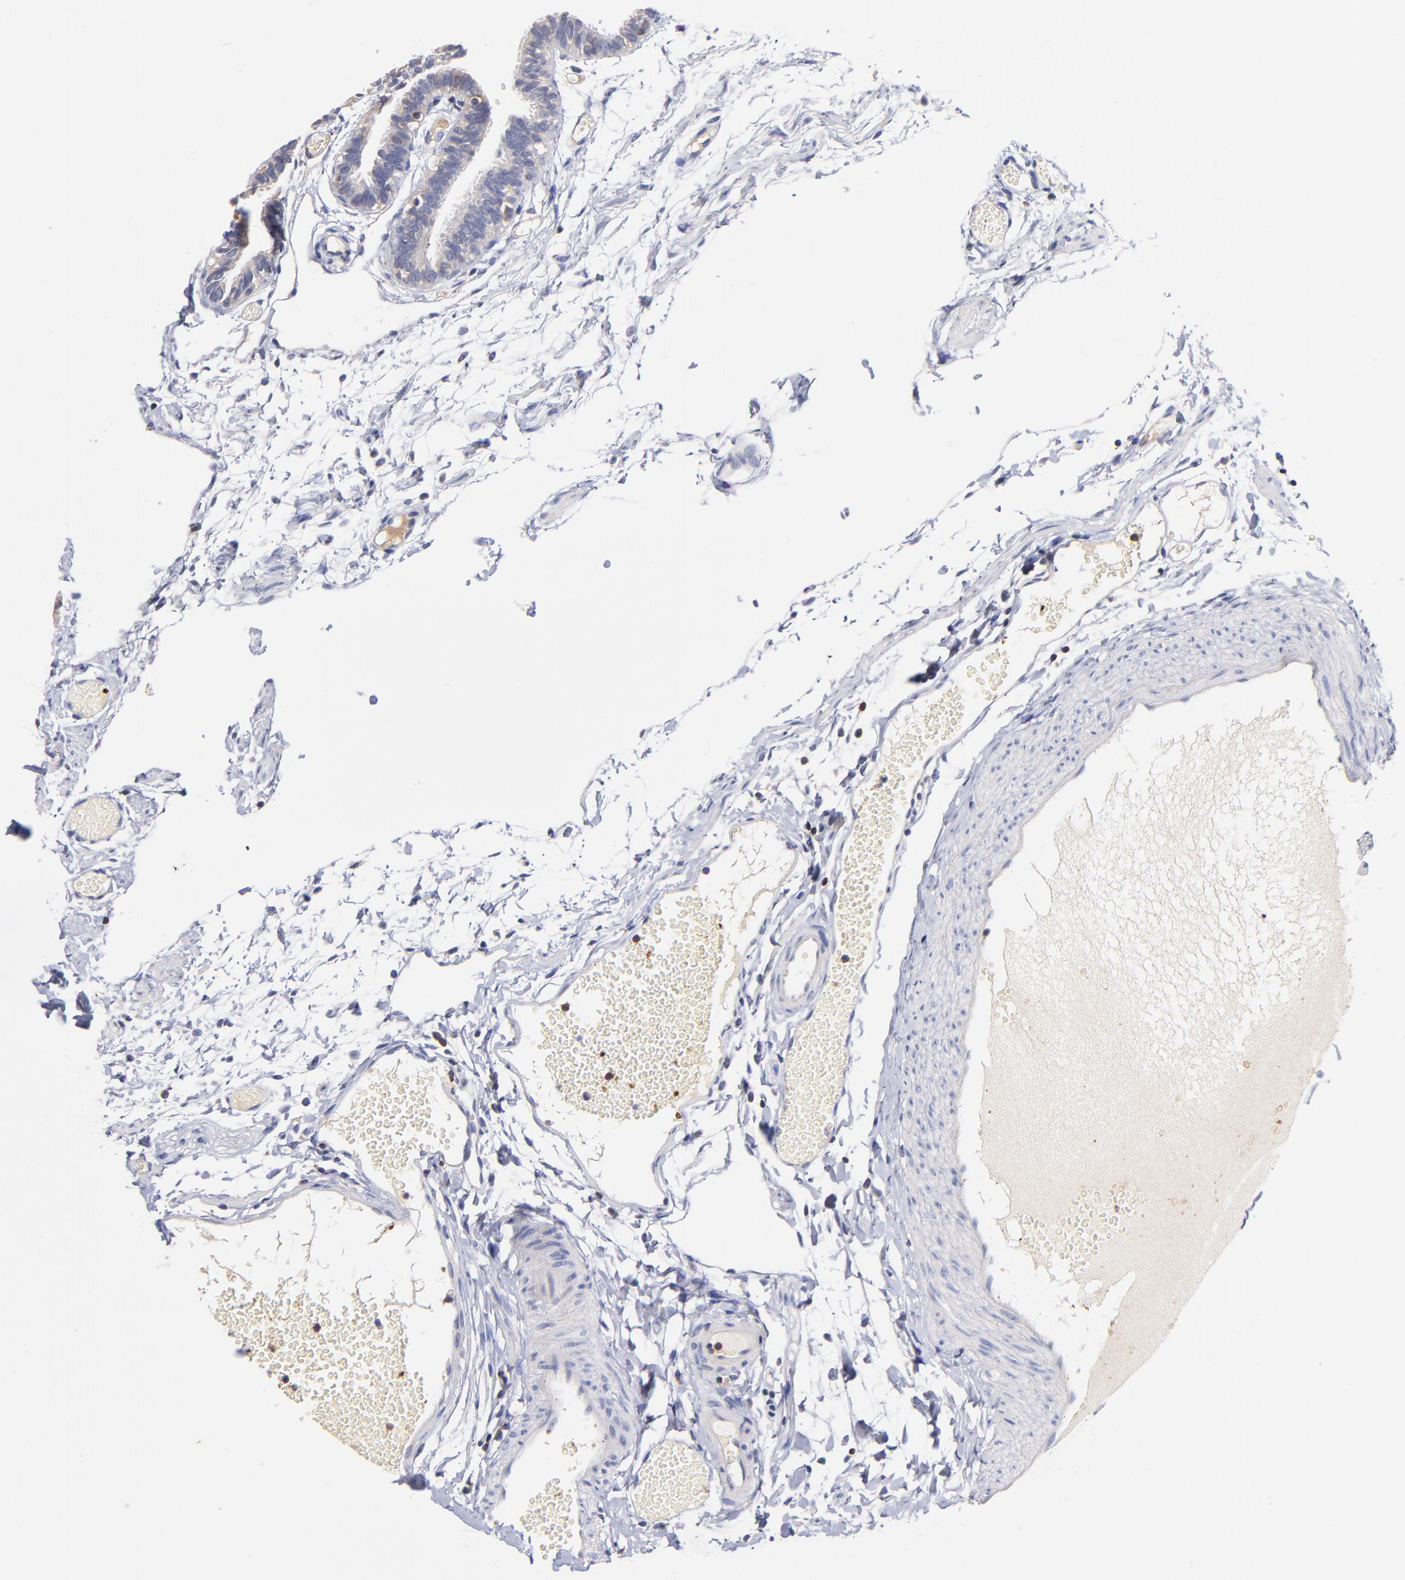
{"staining": {"intensity": "weak", "quantity": "25%-75%", "location": "cytoplasmic/membranous"}, "tissue": "fallopian tube", "cell_type": "Glandular cells", "image_type": "normal", "snomed": [{"axis": "morphology", "description": "Normal tissue, NOS"}, {"axis": "topography", "description": "Fallopian tube"}], "caption": "A low amount of weak cytoplasmic/membranous staining is appreciated in about 25%-75% of glandular cells in unremarkable fallopian tube.", "gene": "KREMEN2", "patient": {"sex": "female", "age": 29}}